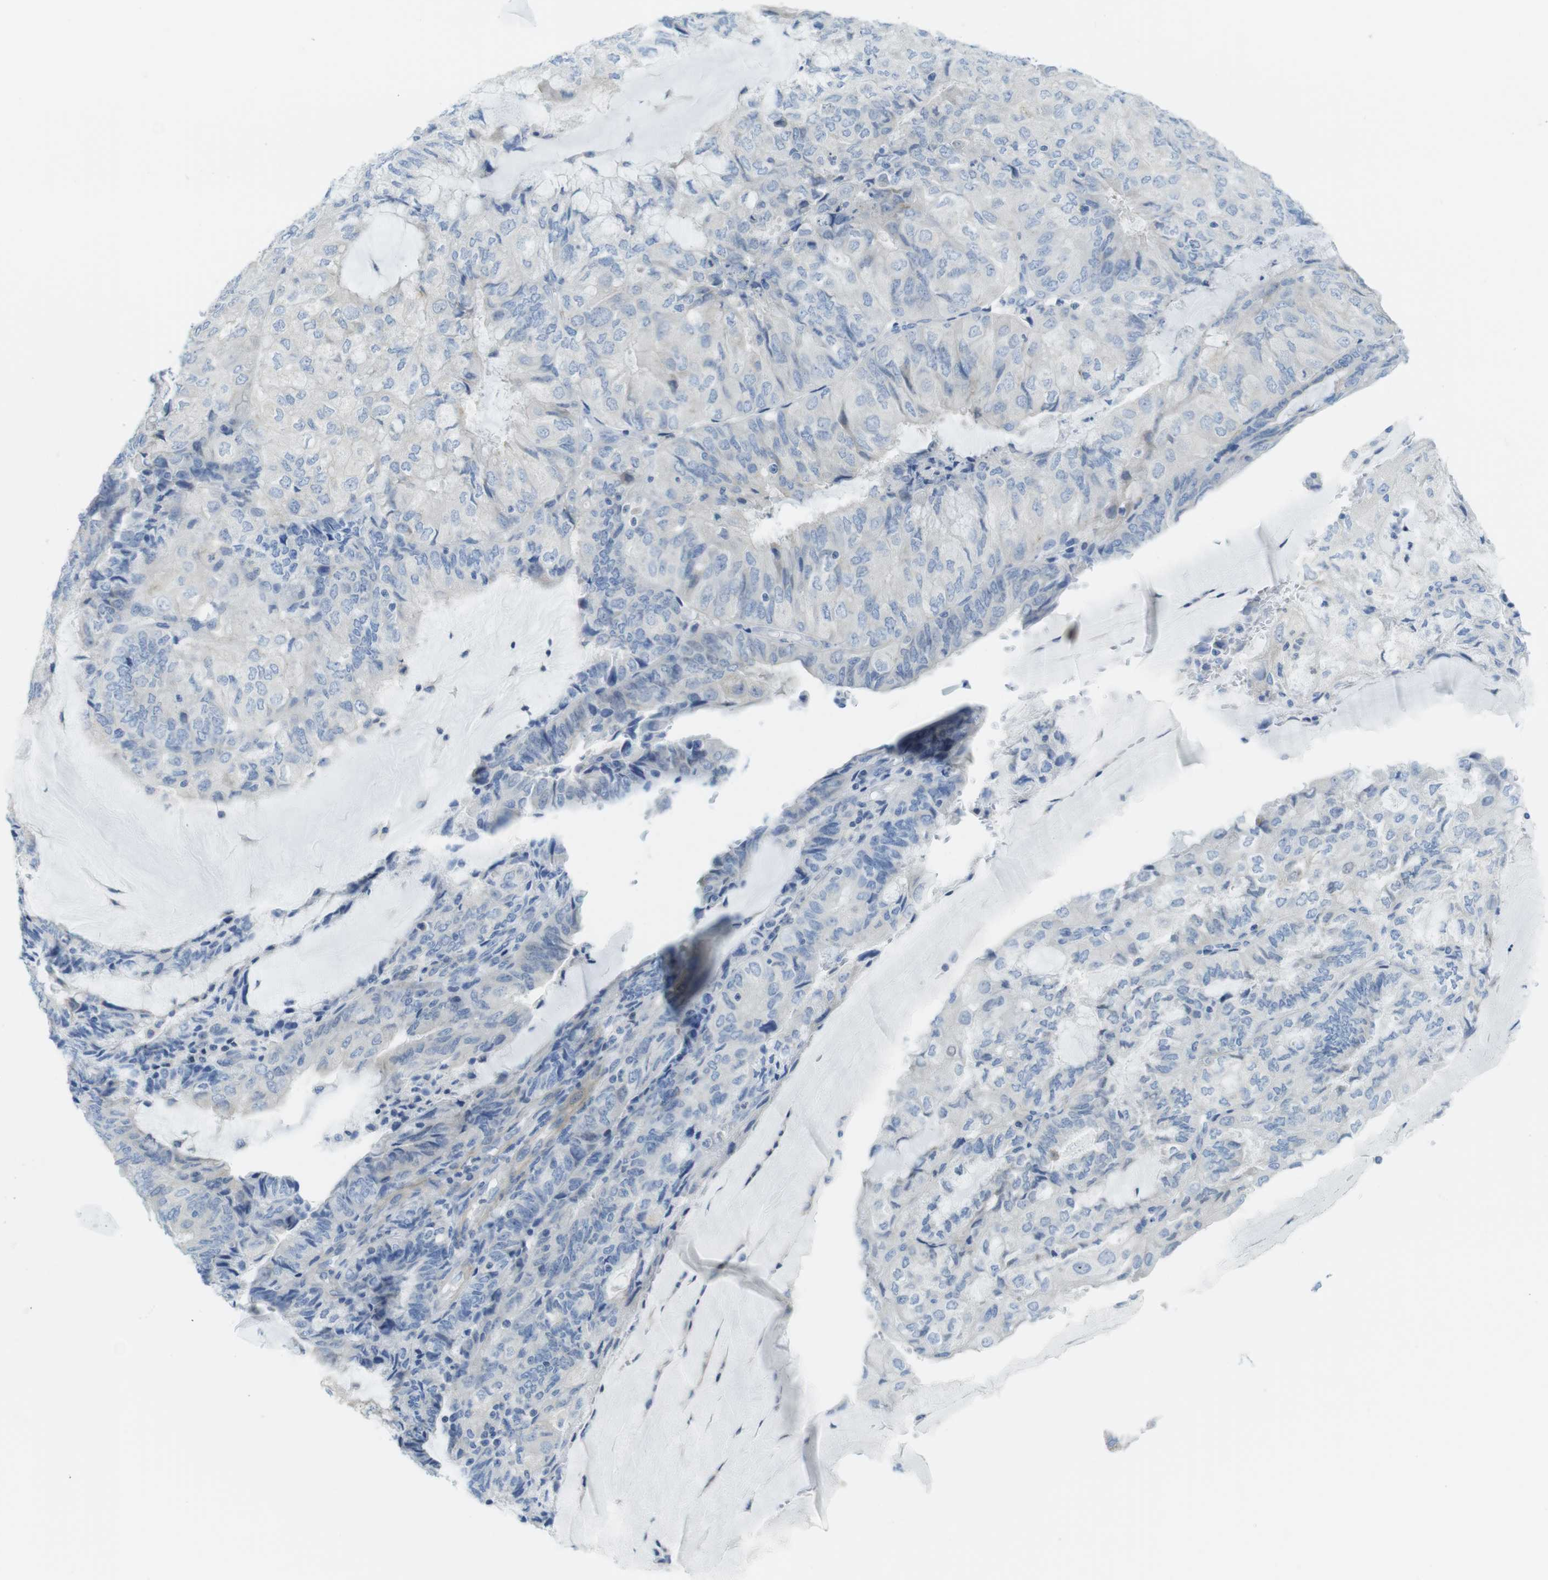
{"staining": {"intensity": "negative", "quantity": "none", "location": "none"}, "tissue": "endometrial cancer", "cell_type": "Tumor cells", "image_type": "cancer", "snomed": [{"axis": "morphology", "description": "Adenocarcinoma, NOS"}, {"axis": "topography", "description": "Endometrium"}], "caption": "This is an immunohistochemistry image of human endometrial cancer. There is no positivity in tumor cells.", "gene": "ASIC5", "patient": {"sex": "female", "age": 81}}